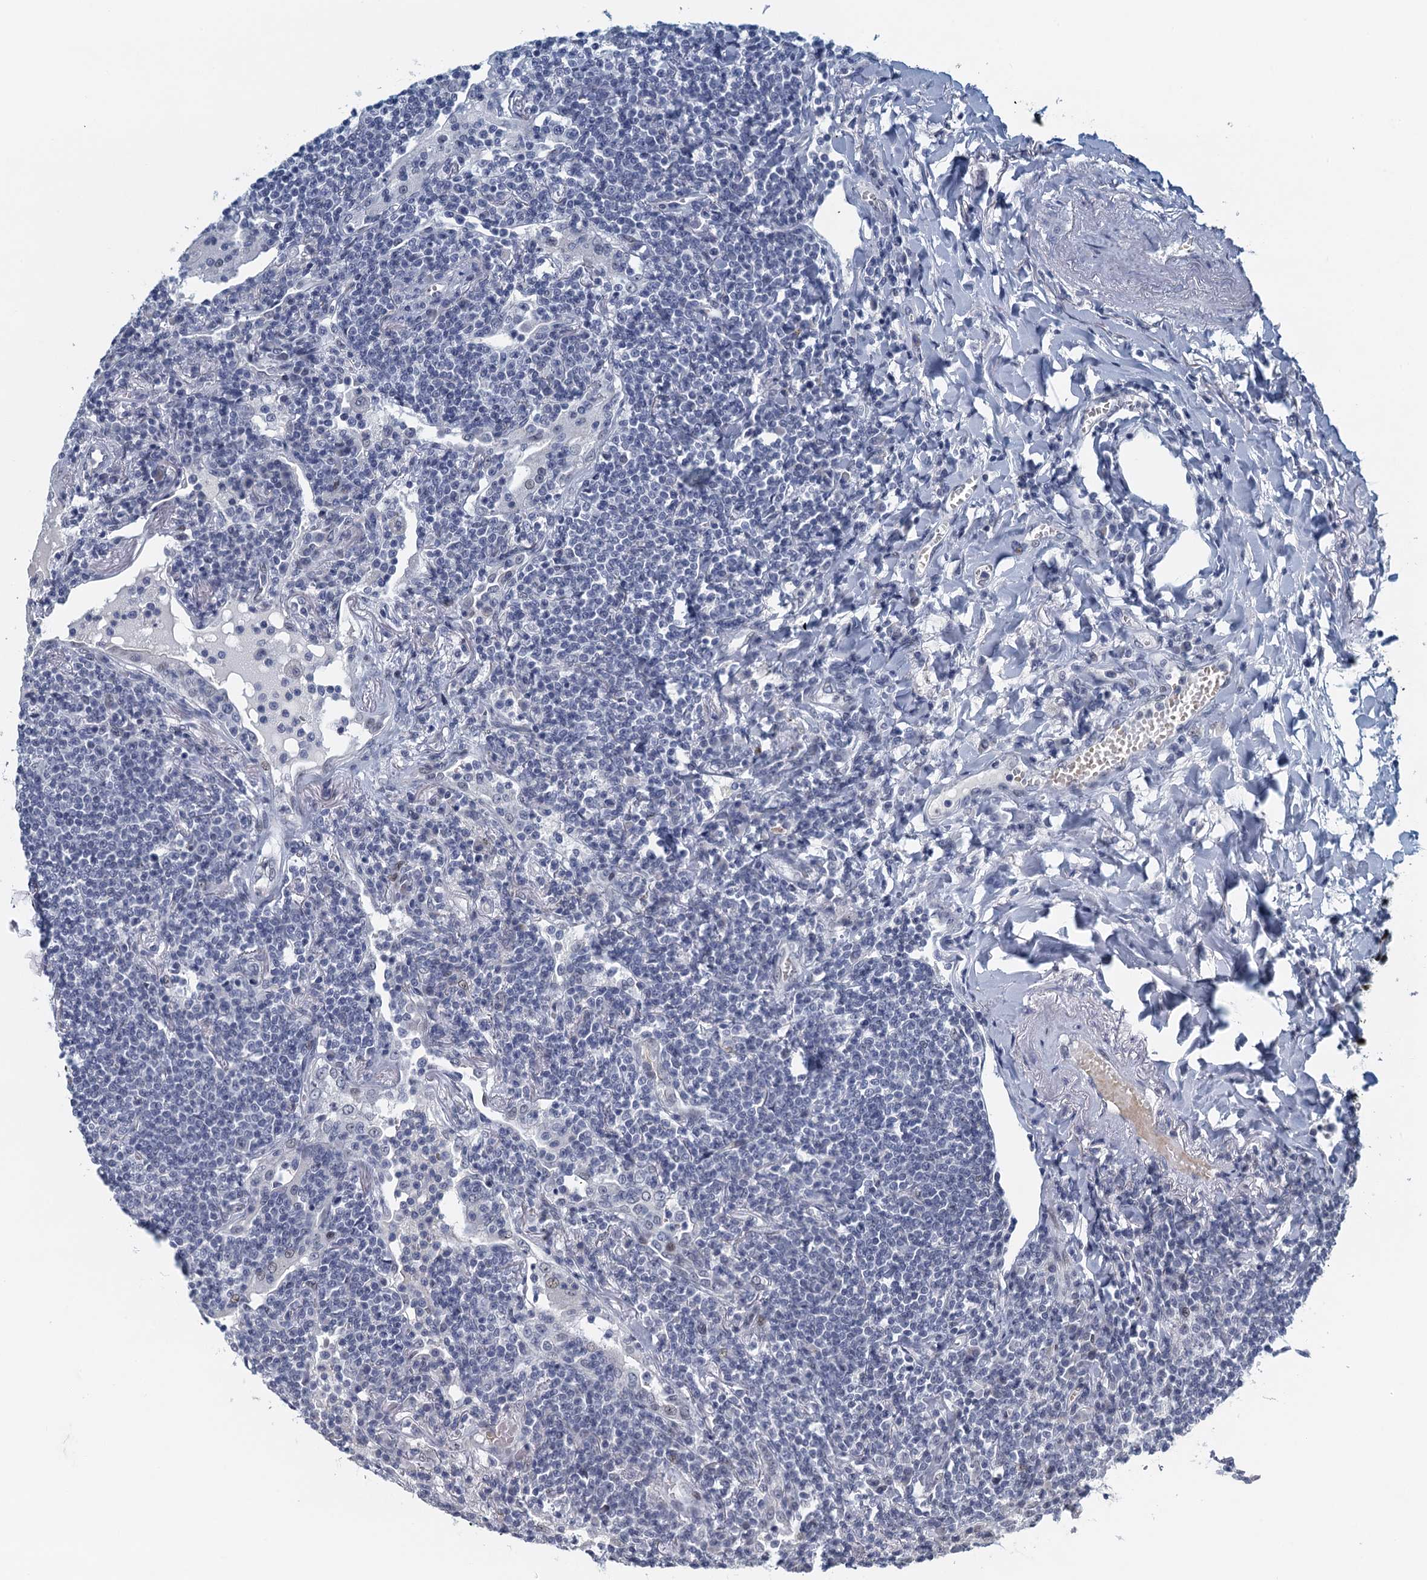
{"staining": {"intensity": "negative", "quantity": "none", "location": "none"}, "tissue": "lymphoma", "cell_type": "Tumor cells", "image_type": "cancer", "snomed": [{"axis": "morphology", "description": "Malignant lymphoma, non-Hodgkin's type, Low grade"}, {"axis": "topography", "description": "Lung"}], "caption": "This is an immunohistochemistry micrograph of human low-grade malignant lymphoma, non-Hodgkin's type. There is no positivity in tumor cells.", "gene": "TTLL9", "patient": {"sex": "female", "age": 71}}